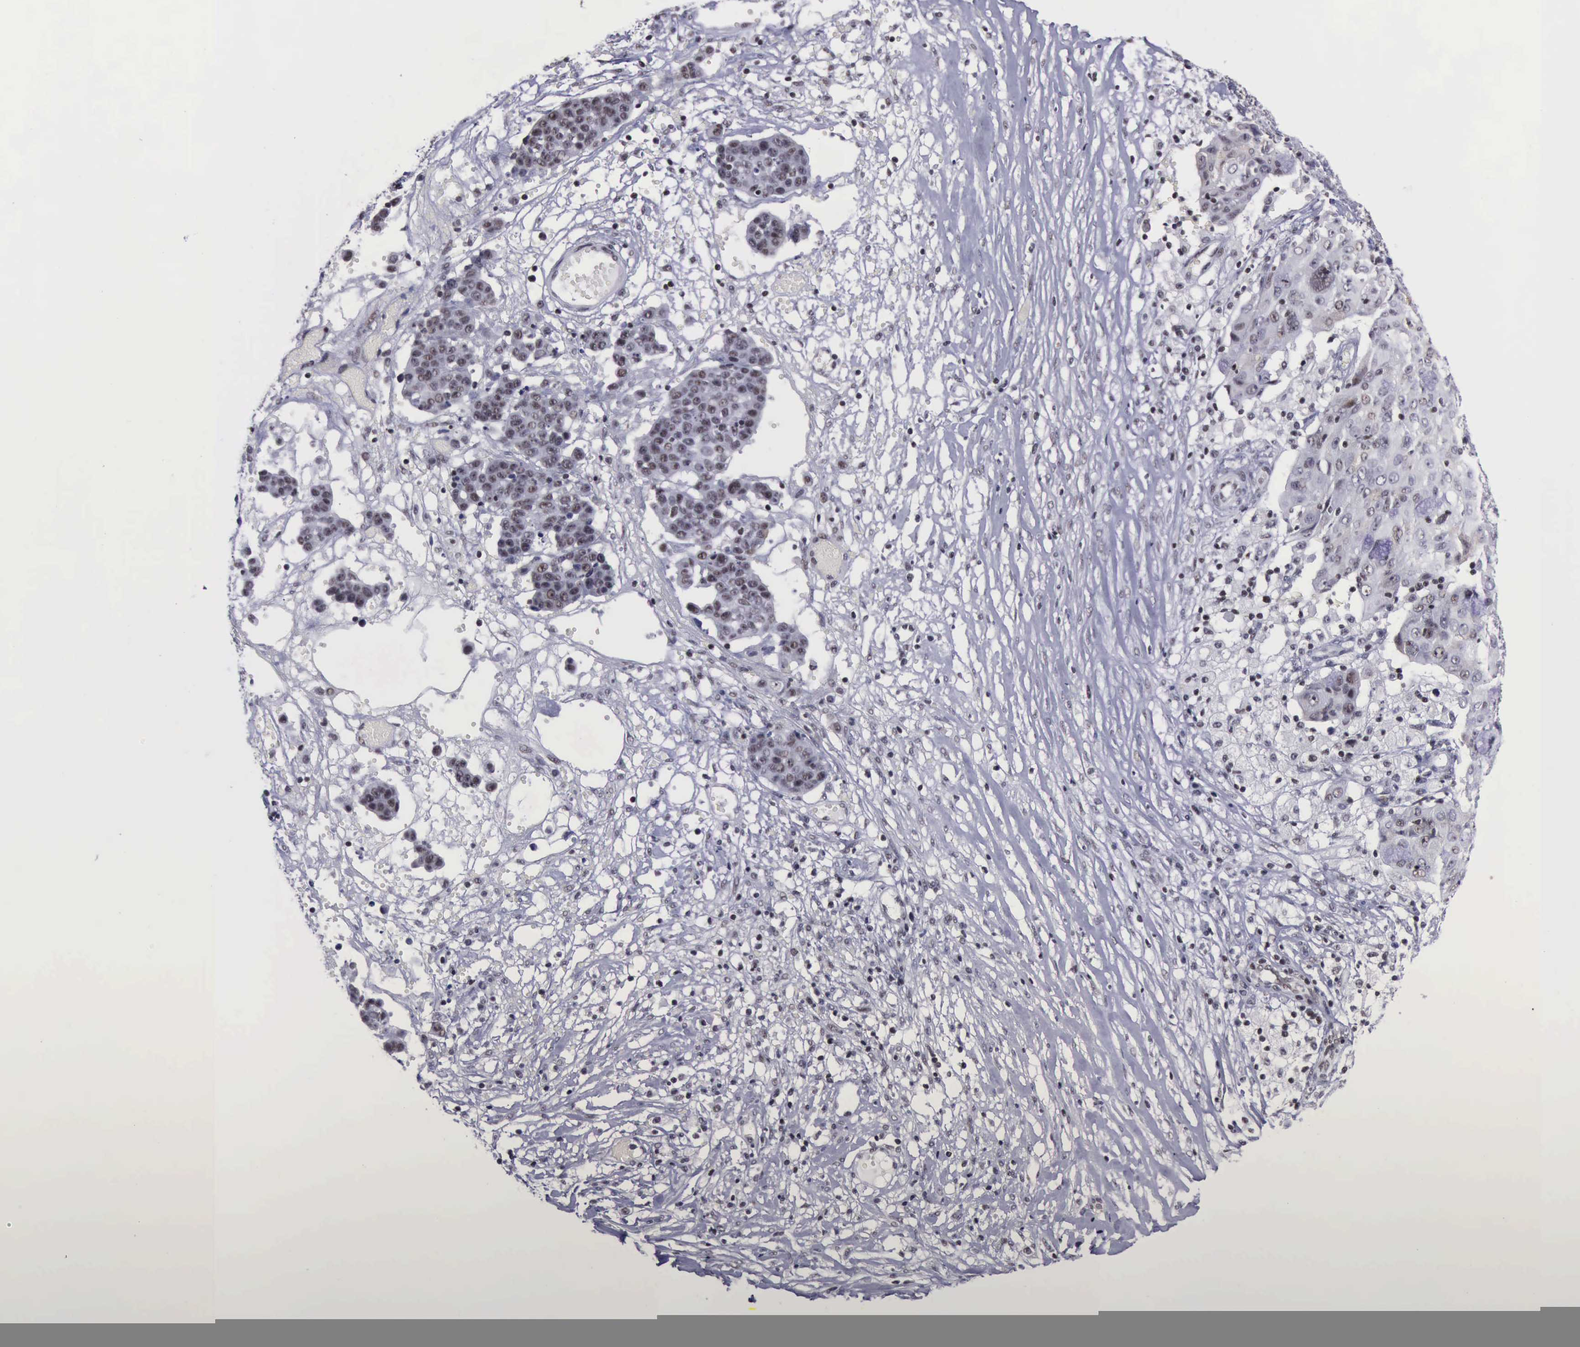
{"staining": {"intensity": "weak", "quantity": "25%-75%", "location": "nuclear"}, "tissue": "ovarian cancer", "cell_type": "Tumor cells", "image_type": "cancer", "snomed": [{"axis": "morphology", "description": "Carcinoma, endometroid"}, {"axis": "topography", "description": "Ovary"}], "caption": "This is a histology image of immunohistochemistry staining of ovarian cancer (endometroid carcinoma), which shows weak staining in the nuclear of tumor cells.", "gene": "YY1", "patient": {"sex": "female", "age": 42}}